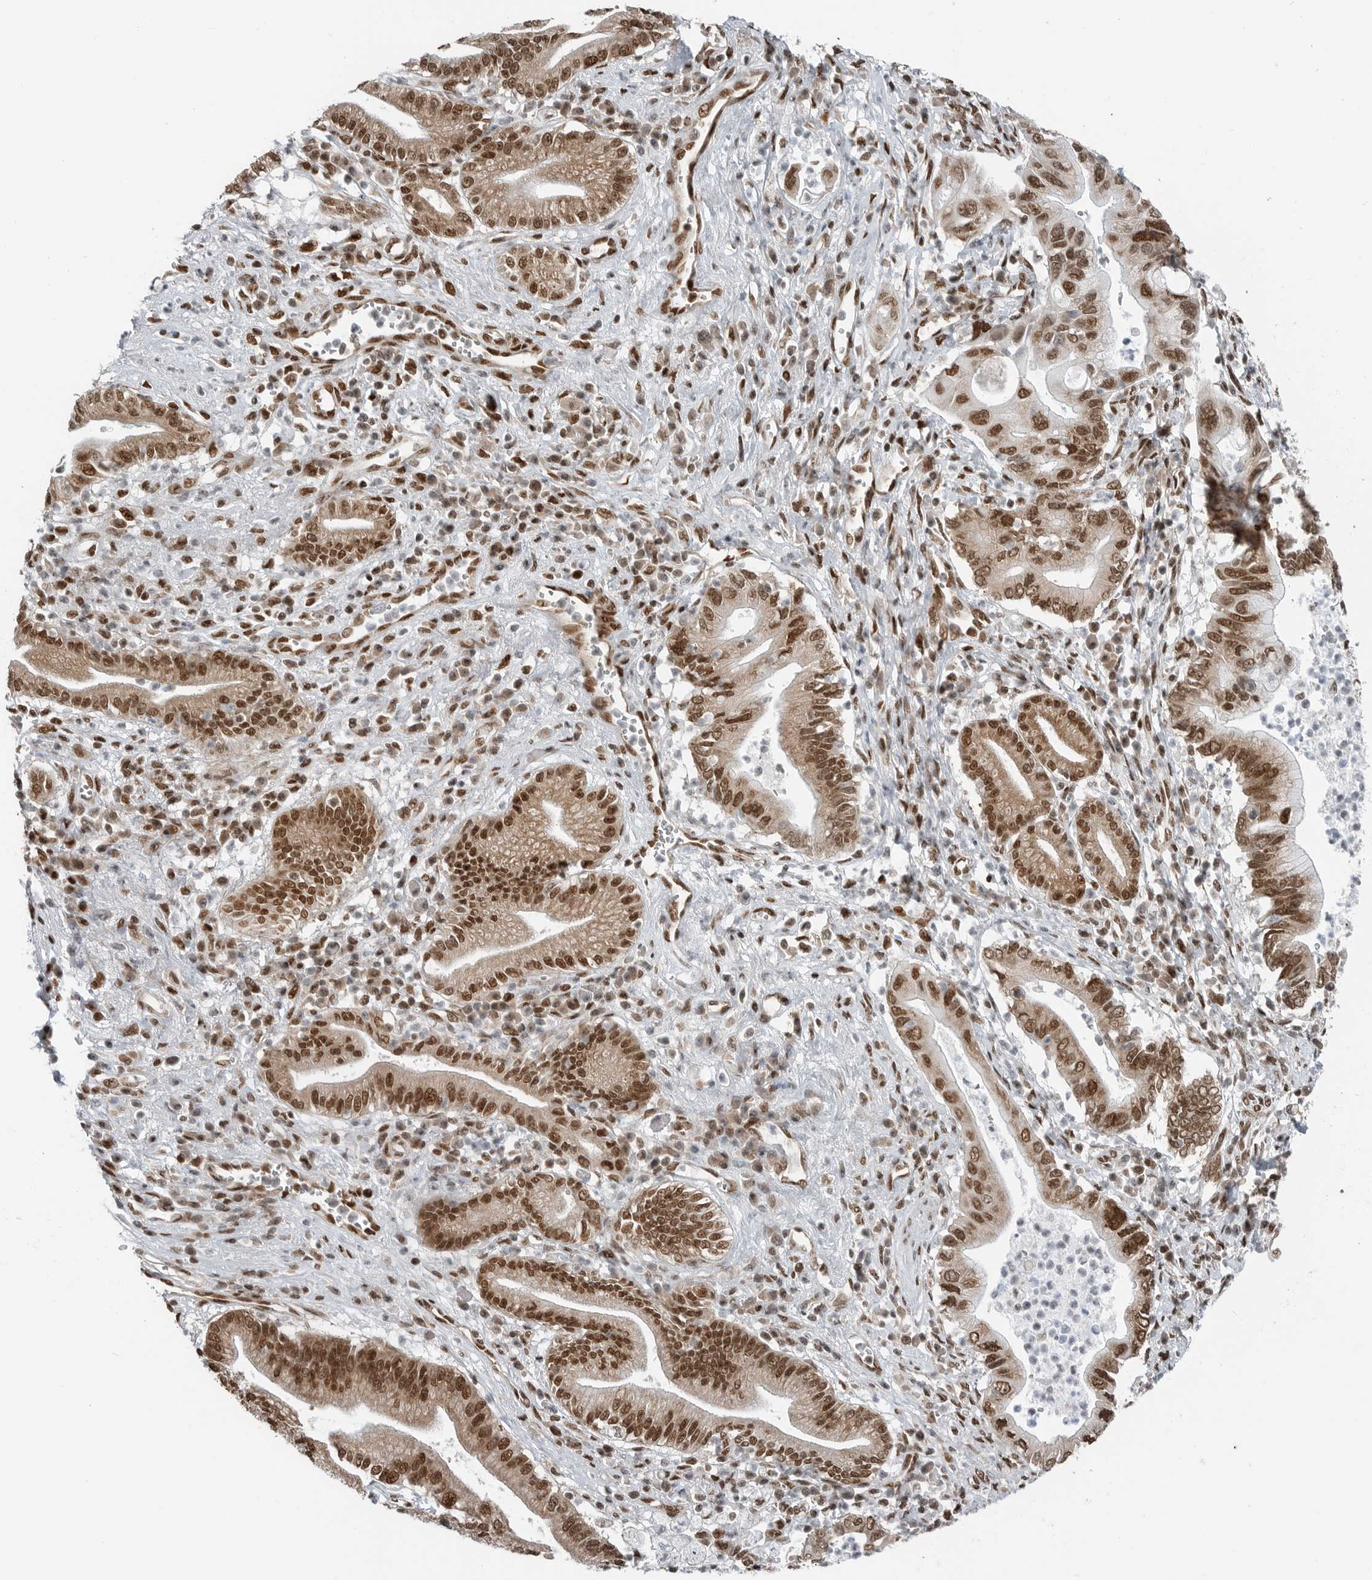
{"staining": {"intensity": "moderate", "quantity": ">75%", "location": "cytoplasmic/membranous,nuclear"}, "tissue": "pancreatic cancer", "cell_type": "Tumor cells", "image_type": "cancer", "snomed": [{"axis": "morphology", "description": "Adenocarcinoma, NOS"}, {"axis": "topography", "description": "Pancreas"}], "caption": "IHC (DAB (3,3'-diaminobenzidine)) staining of pancreatic adenocarcinoma shows moderate cytoplasmic/membranous and nuclear protein staining in approximately >75% of tumor cells.", "gene": "BLZF1", "patient": {"sex": "male", "age": 78}}